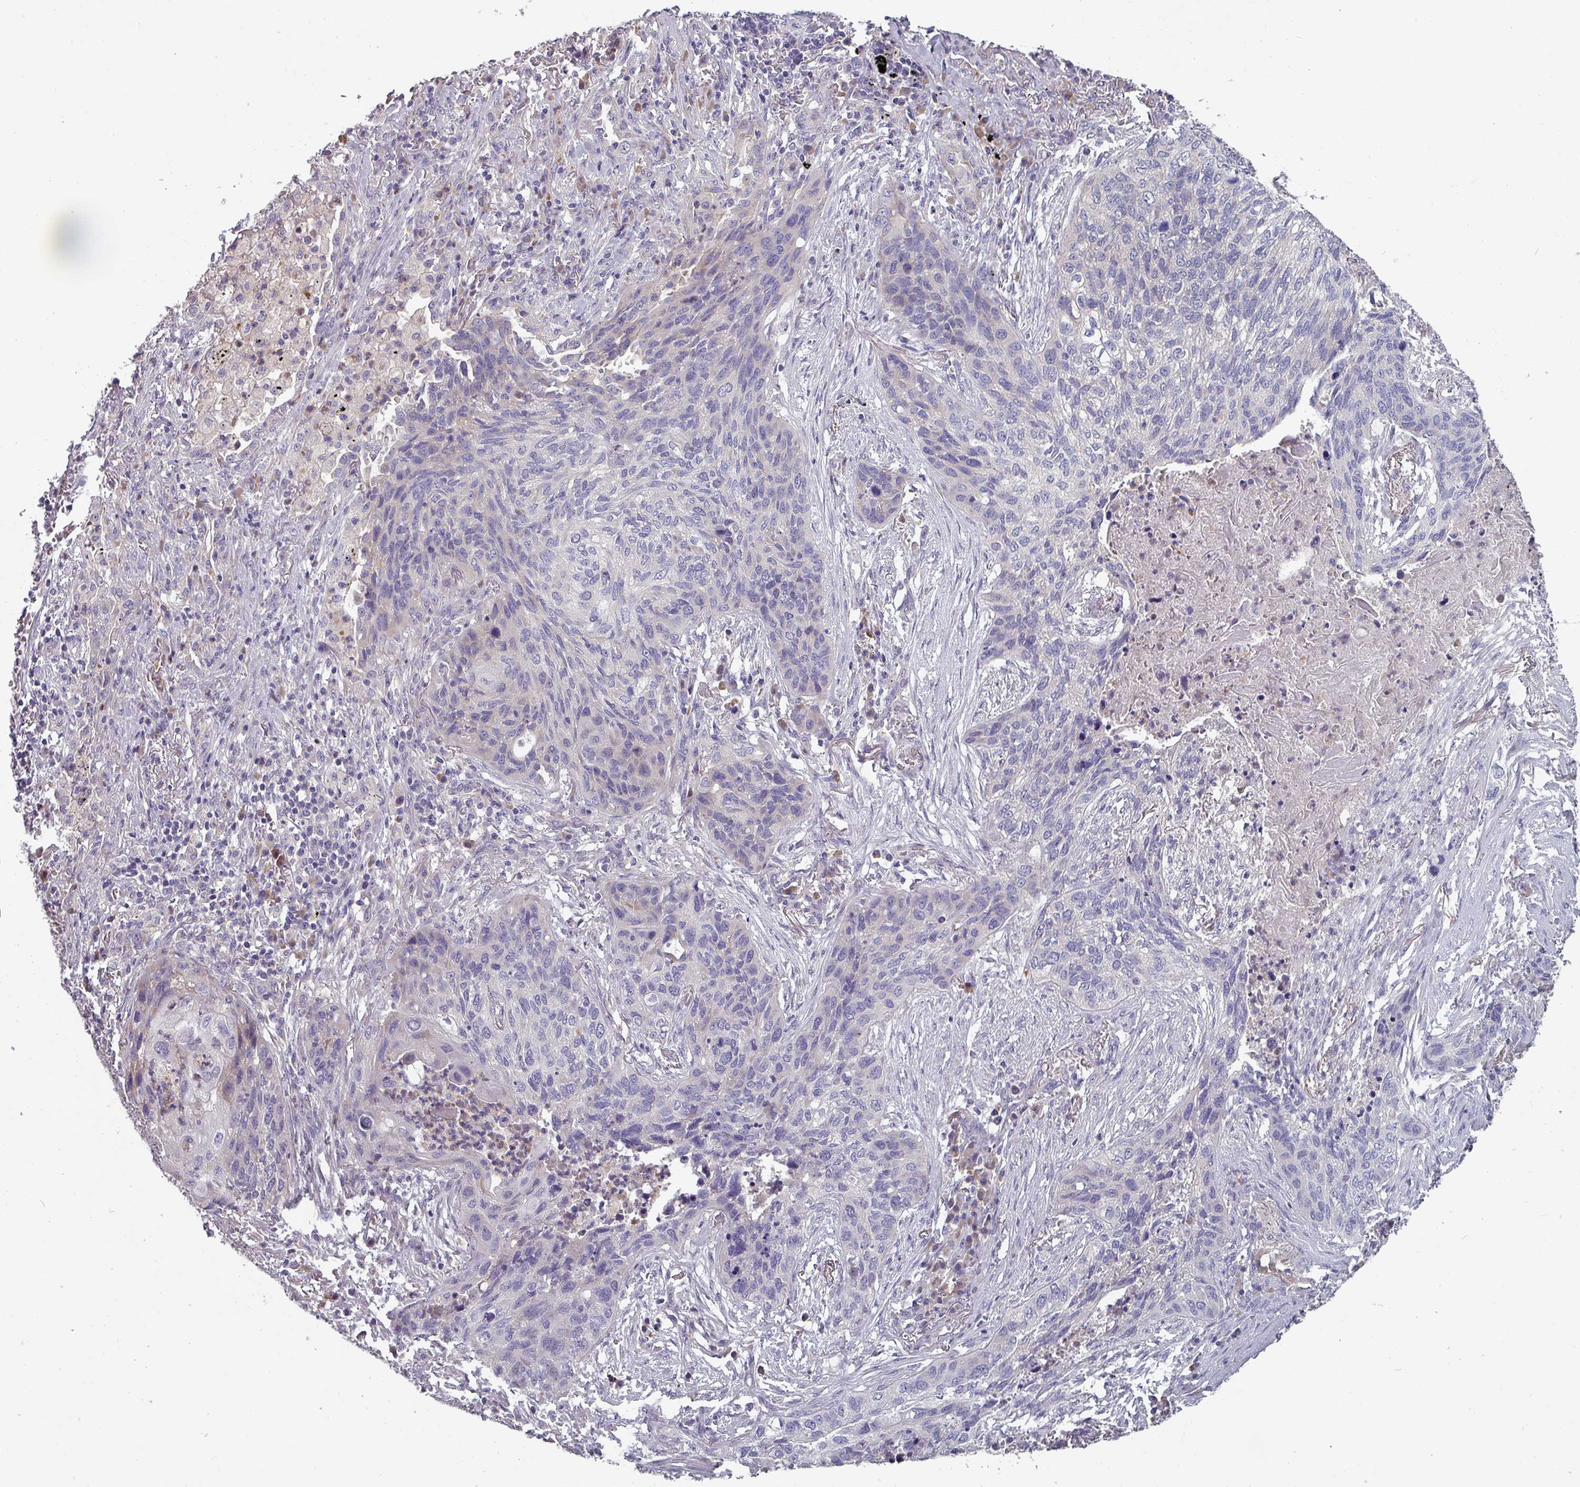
{"staining": {"intensity": "negative", "quantity": "none", "location": "none"}, "tissue": "lung cancer", "cell_type": "Tumor cells", "image_type": "cancer", "snomed": [{"axis": "morphology", "description": "Squamous cell carcinoma, NOS"}, {"axis": "topography", "description": "Lung"}], "caption": "Immunohistochemistry (IHC) histopathology image of neoplastic tissue: lung cancer stained with DAB (3,3'-diaminobenzidine) reveals no significant protein staining in tumor cells.", "gene": "PRAMEF8", "patient": {"sex": "female", "age": 63}}